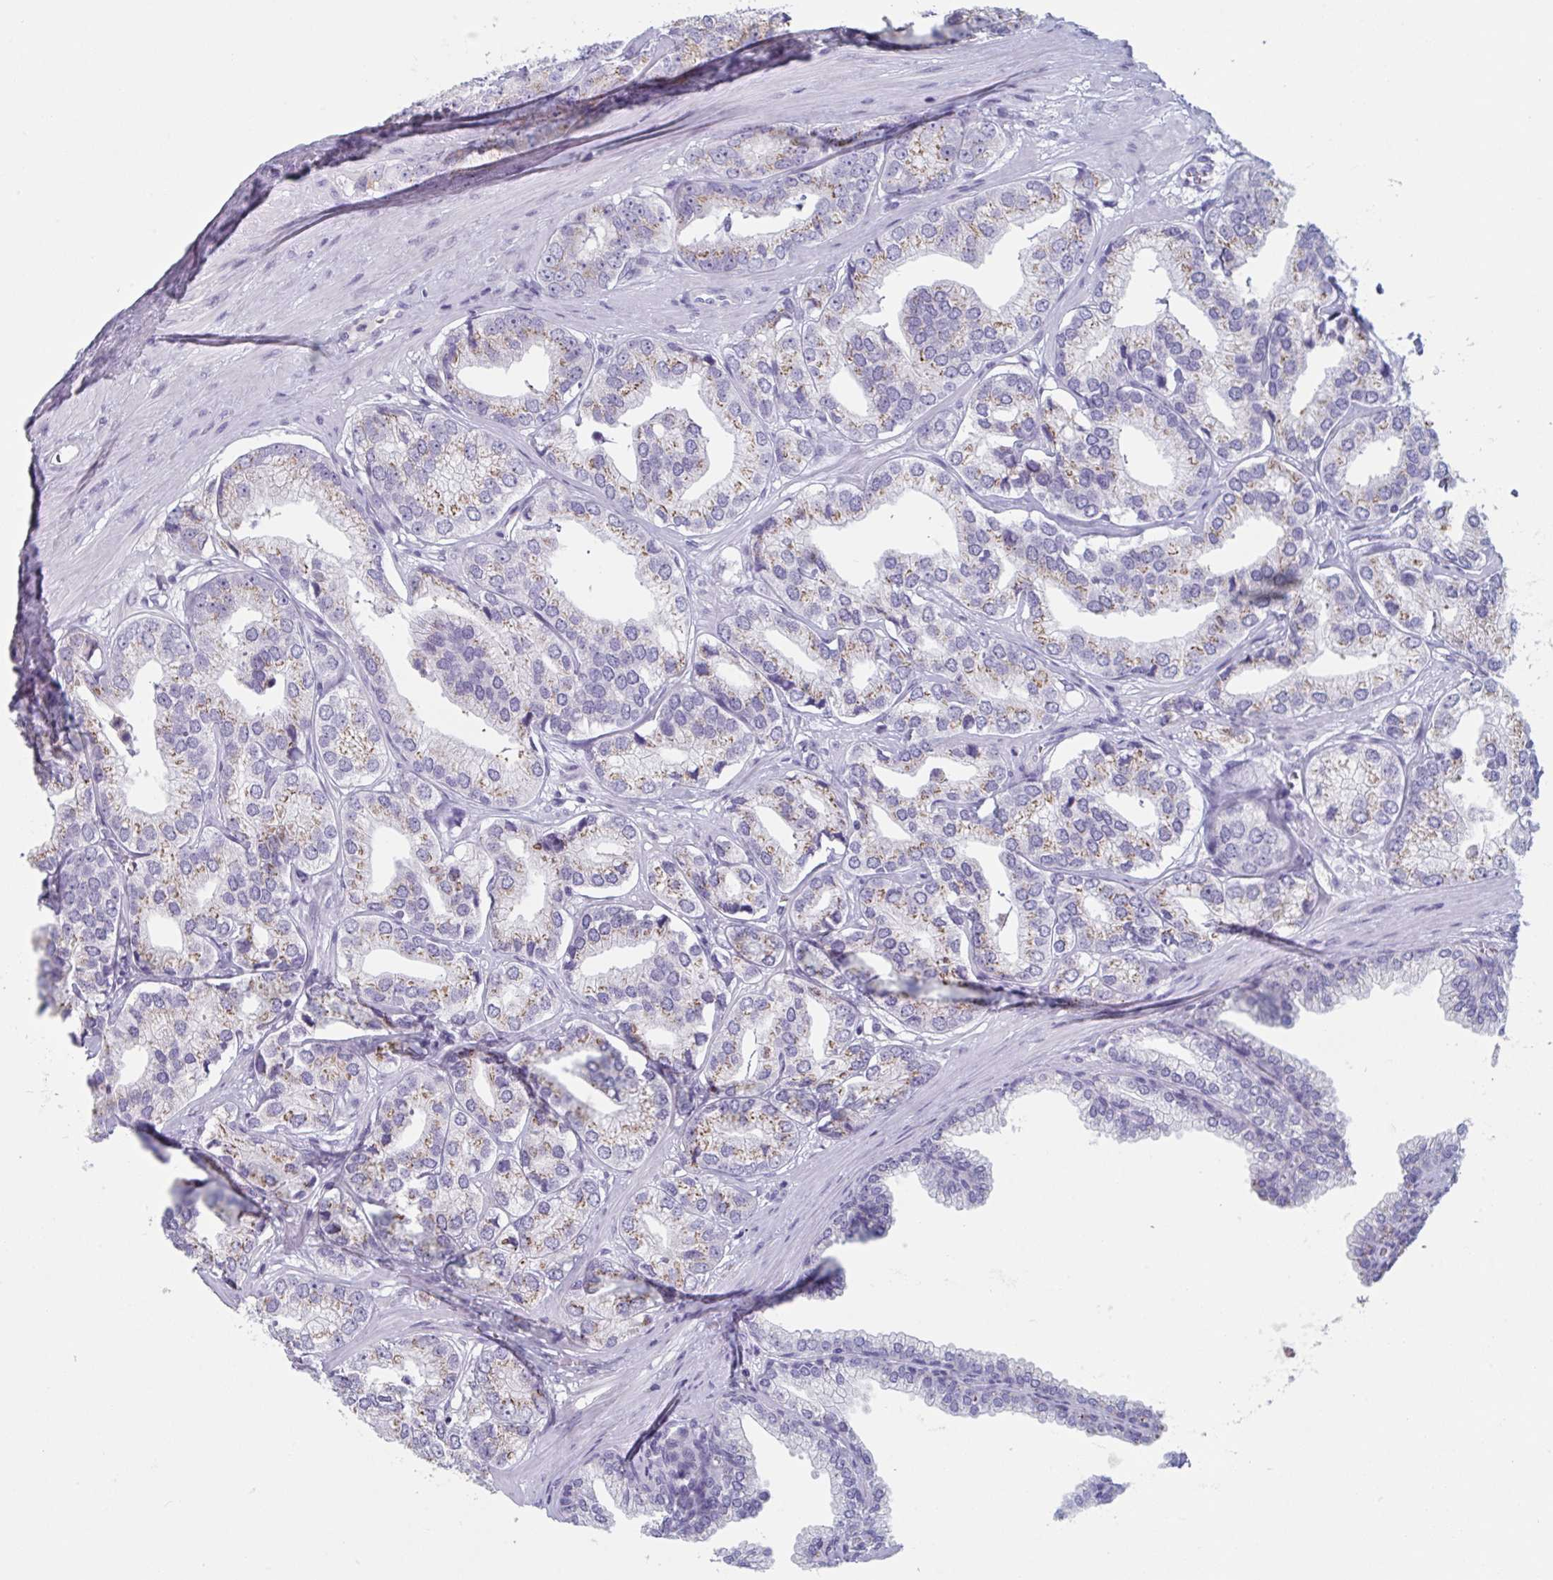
{"staining": {"intensity": "moderate", "quantity": ">75%", "location": "cytoplasmic/membranous"}, "tissue": "prostate cancer", "cell_type": "Tumor cells", "image_type": "cancer", "snomed": [{"axis": "morphology", "description": "Adenocarcinoma, High grade"}, {"axis": "topography", "description": "Prostate"}], "caption": "Protein staining exhibits moderate cytoplasmic/membranous staining in about >75% of tumor cells in prostate cancer (adenocarcinoma (high-grade)).", "gene": "NDUFC2", "patient": {"sex": "male", "age": 58}}